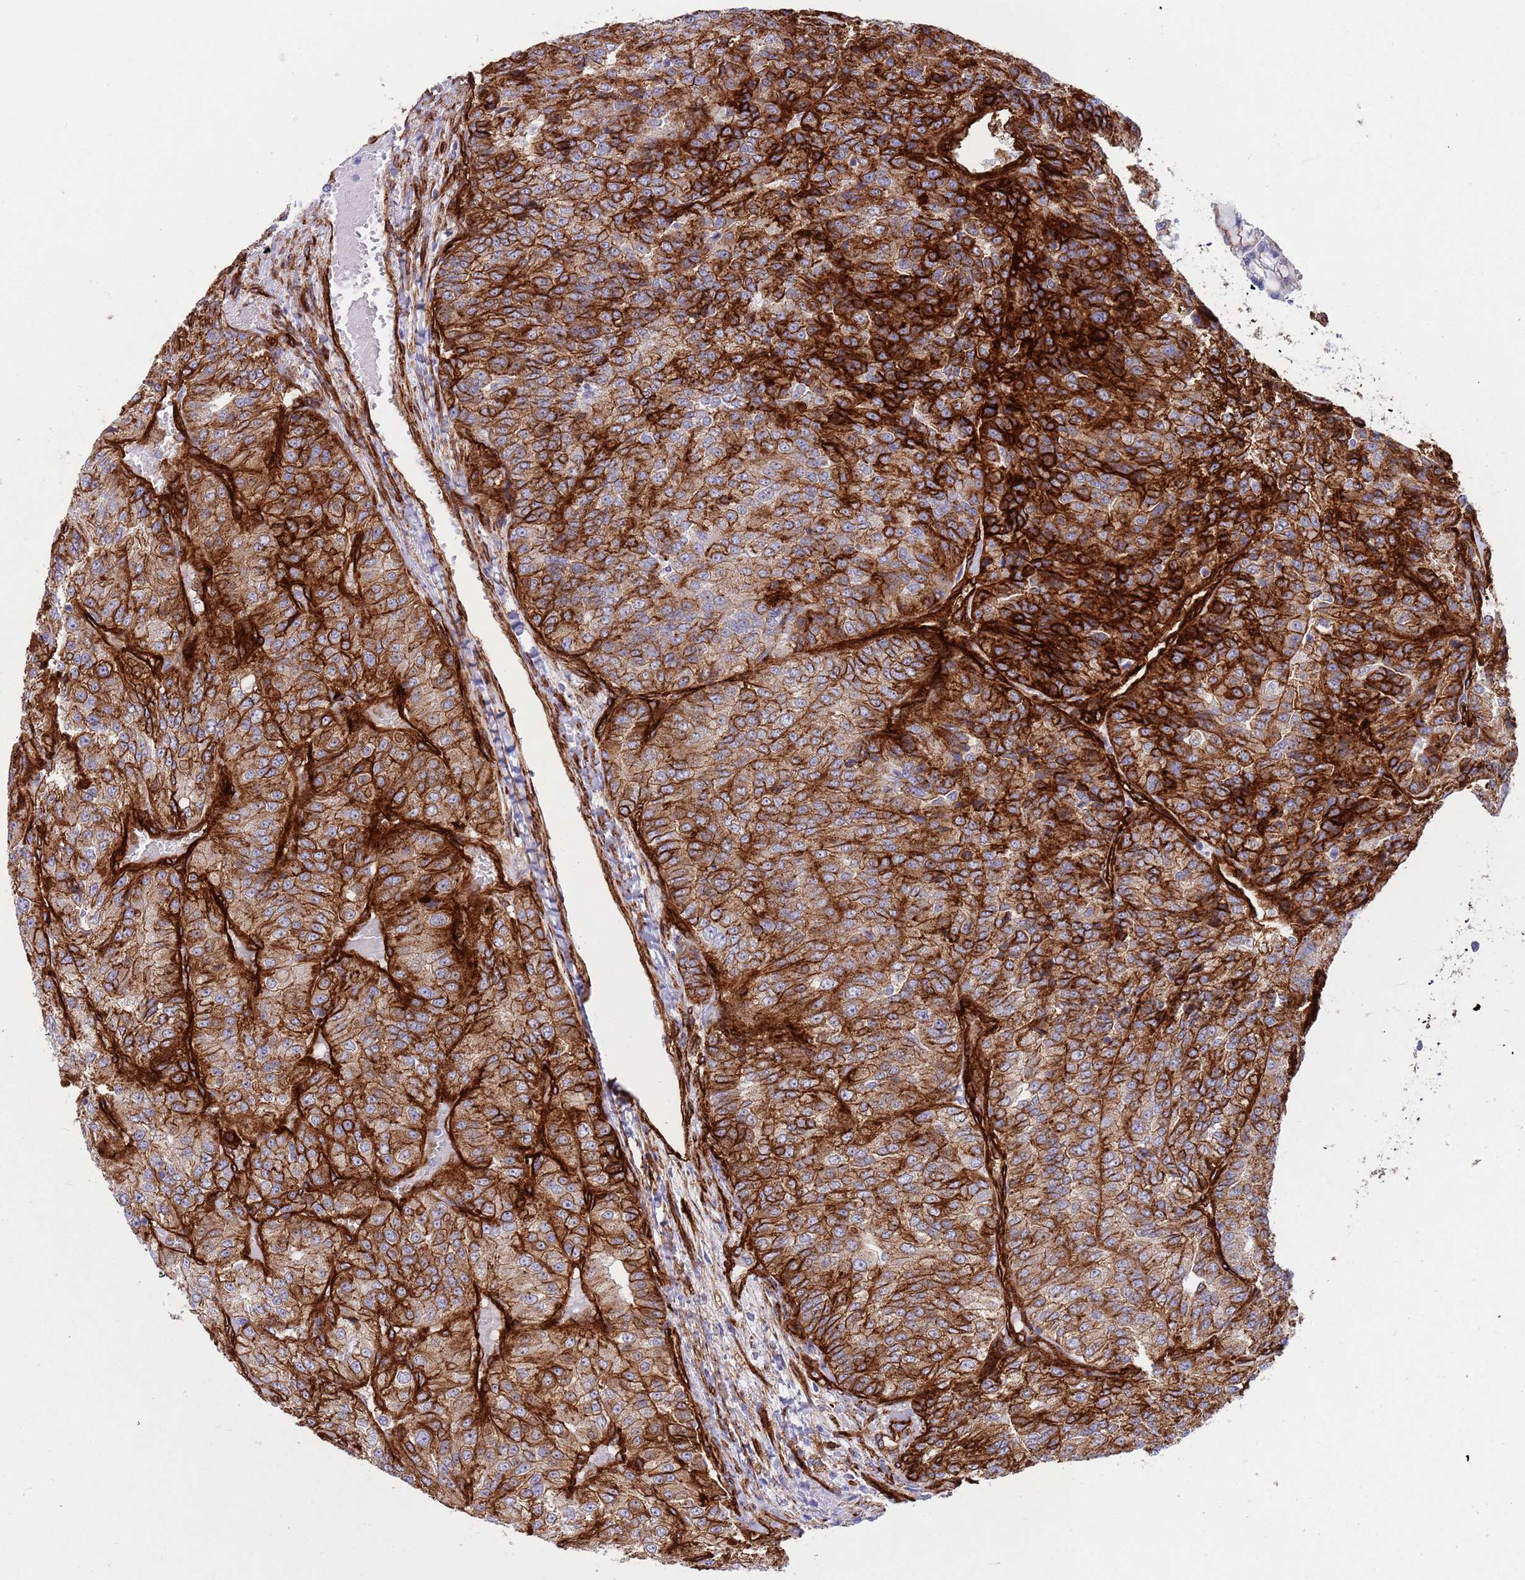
{"staining": {"intensity": "strong", "quantity": ">75%", "location": "cytoplasmic/membranous"}, "tissue": "renal cancer", "cell_type": "Tumor cells", "image_type": "cancer", "snomed": [{"axis": "morphology", "description": "Adenocarcinoma, NOS"}, {"axis": "topography", "description": "Kidney"}], "caption": "An immunohistochemistry image of neoplastic tissue is shown. Protein staining in brown shows strong cytoplasmic/membranous positivity in renal cancer within tumor cells.", "gene": "CAV2", "patient": {"sex": "female", "age": 63}}